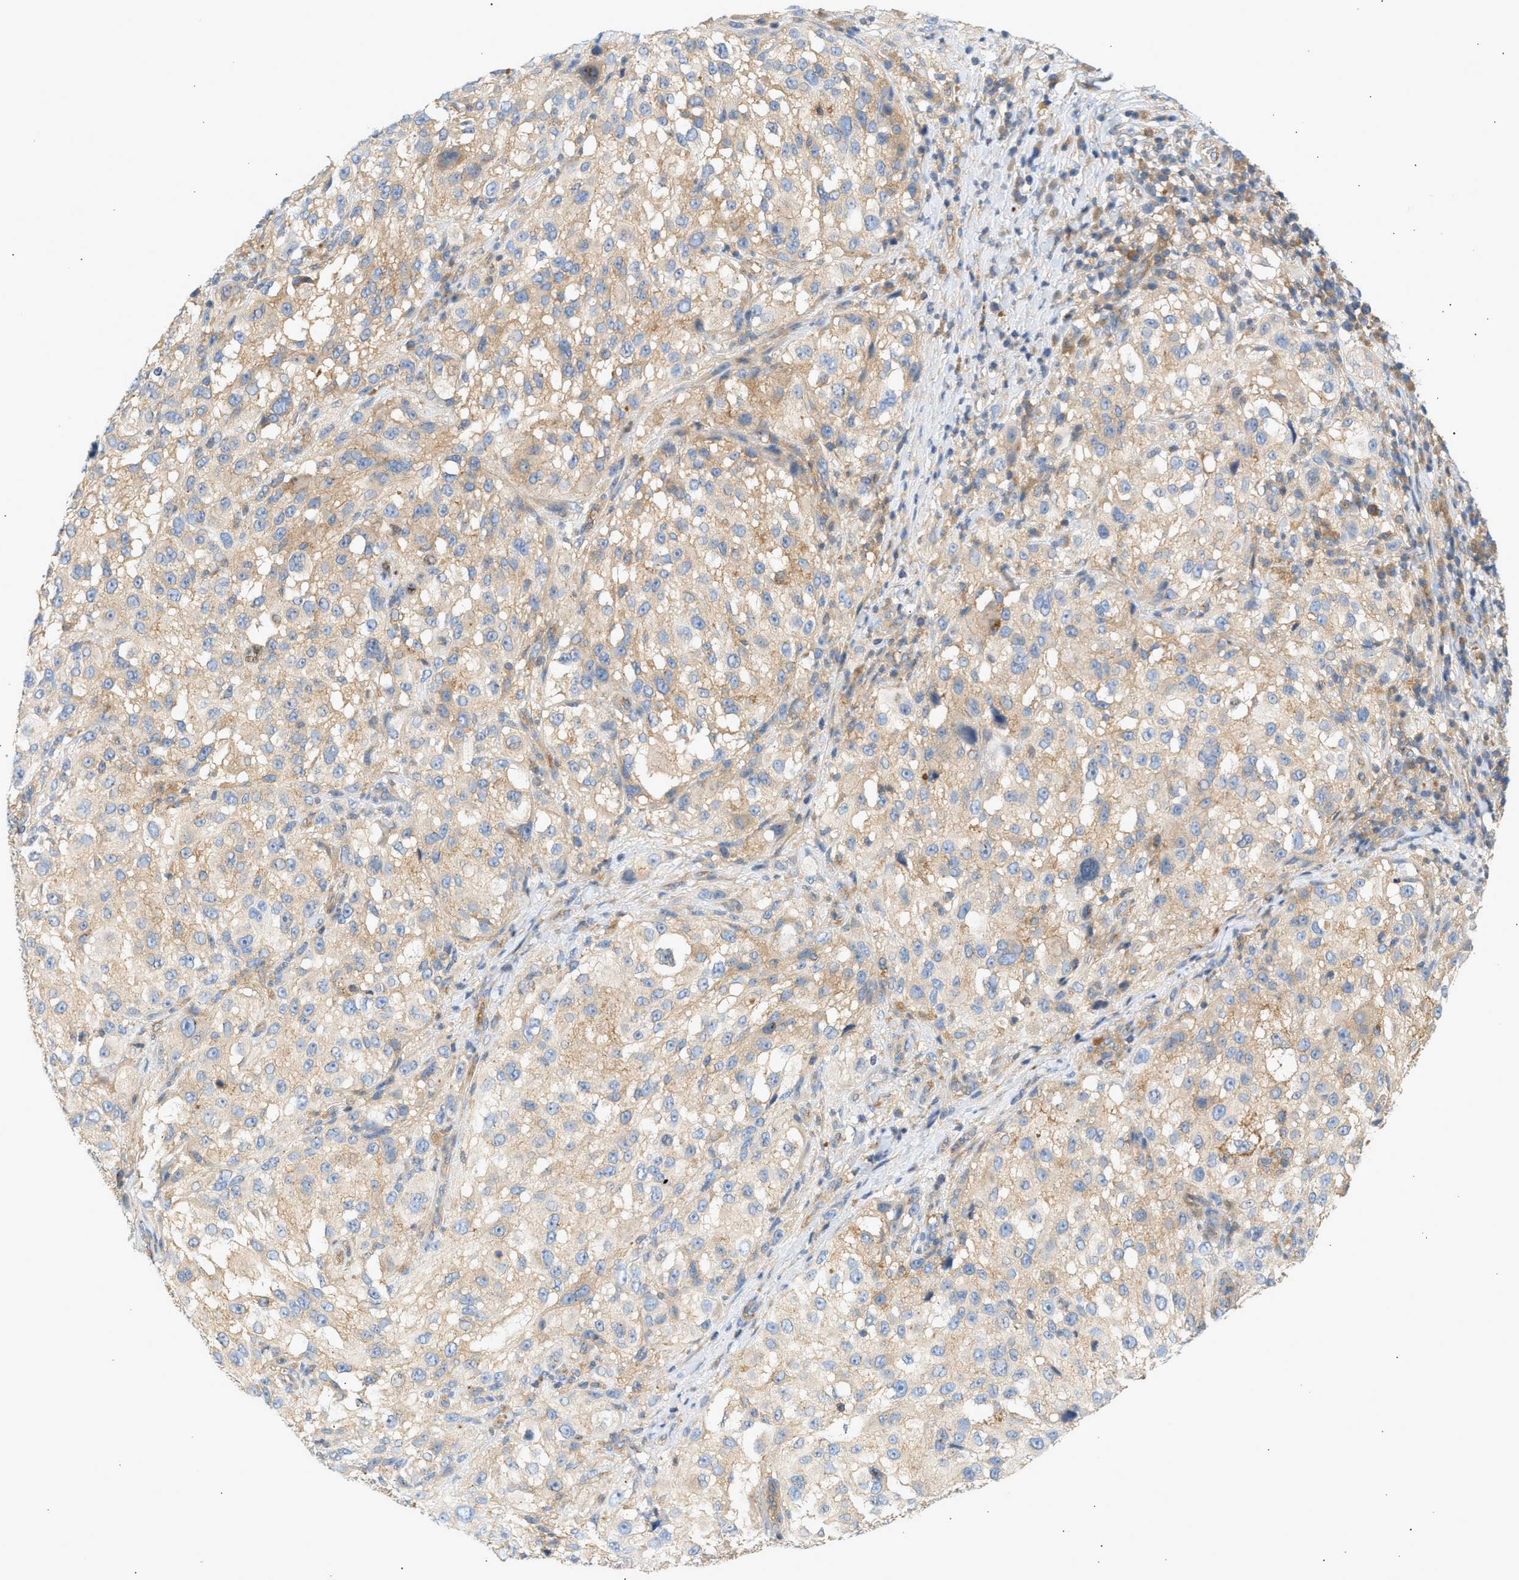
{"staining": {"intensity": "weak", "quantity": ">75%", "location": "cytoplasmic/membranous"}, "tissue": "melanoma", "cell_type": "Tumor cells", "image_type": "cancer", "snomed": [{"axis": "morphology", "description": "Necrosis, NOS"}, {"axis": "morphology", "description": "Malignant melanoma, NOS"}, {"axis": "topography", "description": "Skin"}], "caption": "Approximately >75% of tumor cells in malignant melanoma exhibit weak cytoplasmic/membranous protein expression as visualized by brown immunohistochemical staining.", "gene": "PAFAH1B1", "patient": {"sex": "female", "age": 87}}